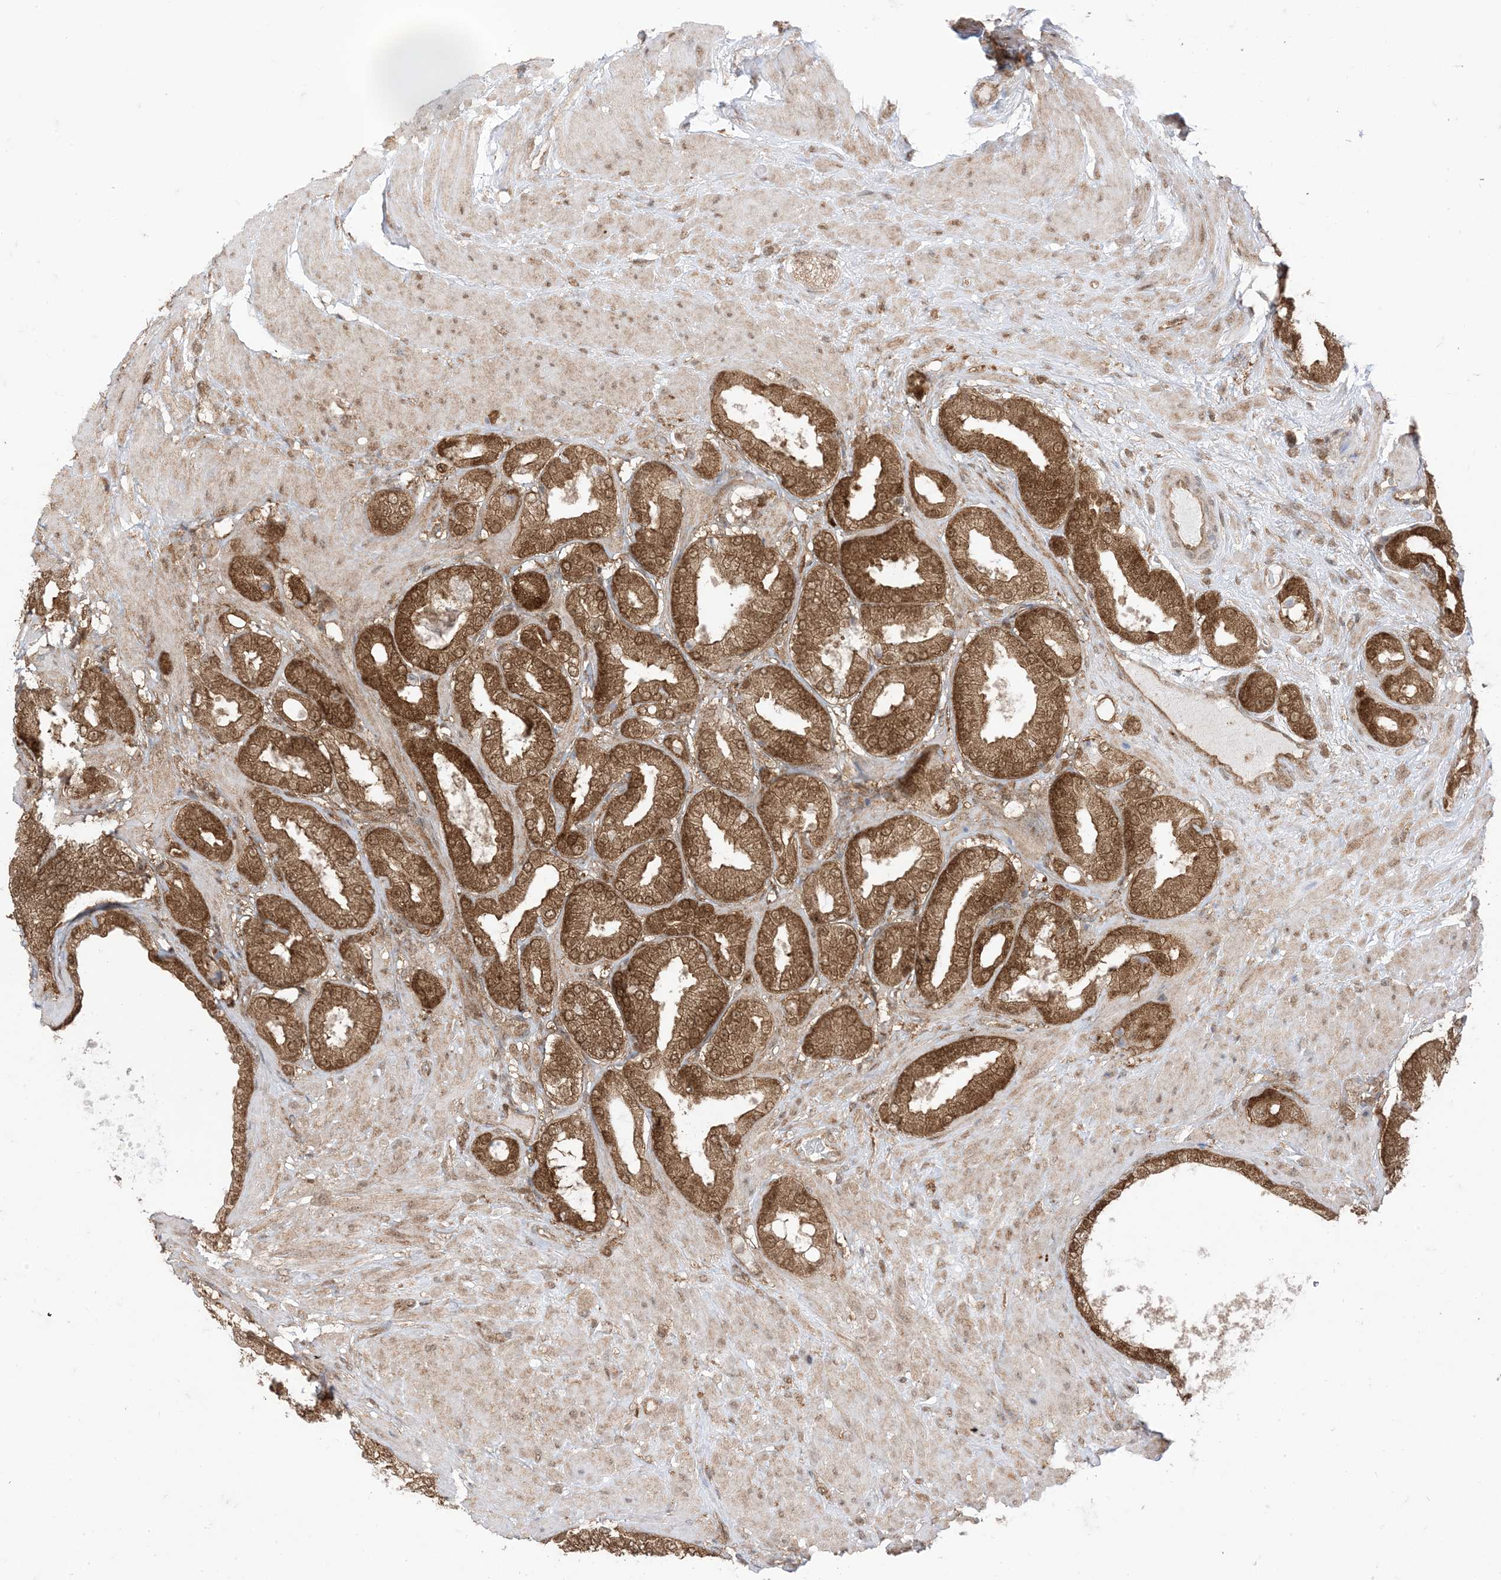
{"staining": {"intensity": "strong", "quantity": ">75%", "location": "cytoplasmic/membranous,nuclear"}, "tissue": "prostate cancer", "cell_type": "Tumor cells", "image_type": "cancer", "snomed": [{"axis": "morphology", "description": "Adenocarcinoma, Low grade"}, {"axis": "topography", "description": "Prostate"}], "caption": "Immunohistochemical staining of prostate cancer (adenocarcinoma (low-grade)) shows high levels of strong cytoplasmic/membranous and nuclear staining in about >75% of tumor cells. (Stains: DAB in brown, nuclei in blue, Microscopy: brightfield microscopy at high magnification).", "gene": "PTPA", "patient": {"sex": "male", "age": 63}}